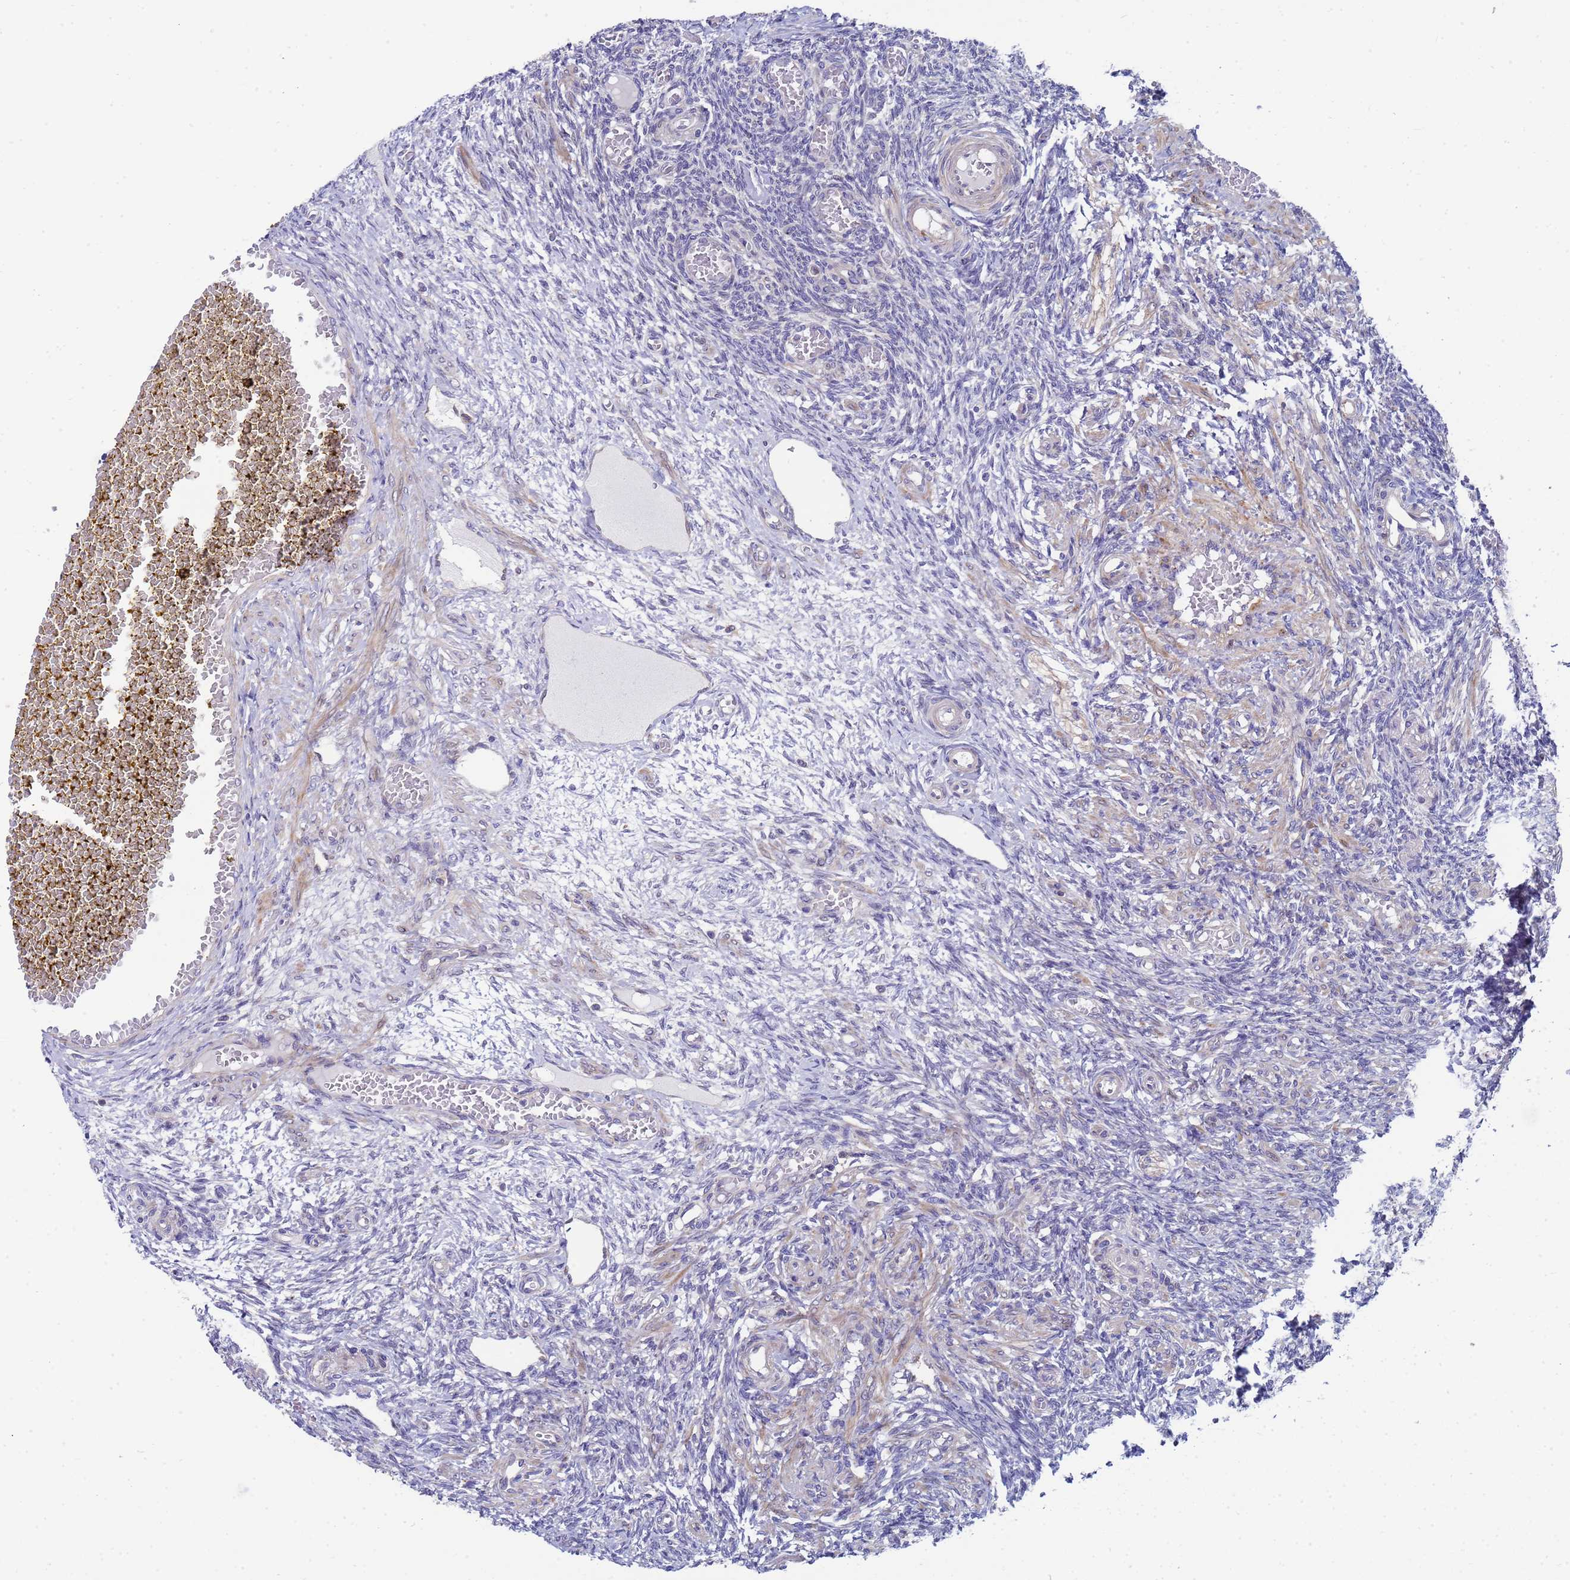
{"staining": {"intensity": "negative", "quantity": "none", "location": "none"}, "tissue": "ovary", "cell_type": "Ovarian stroma cells", "image_type": "normal", "snomed": [{"axis": "morphology", "description": "Normal tissue, NOS"}, {"axis": "topography", "description": "Ovary"}], "caption": "Ovary stained for a protein using immunohistochemistry exhibits no positivity ovarian stroma cells.", "gene": "ENOSF1", "patient": {"sex": "female", "age": 27}}